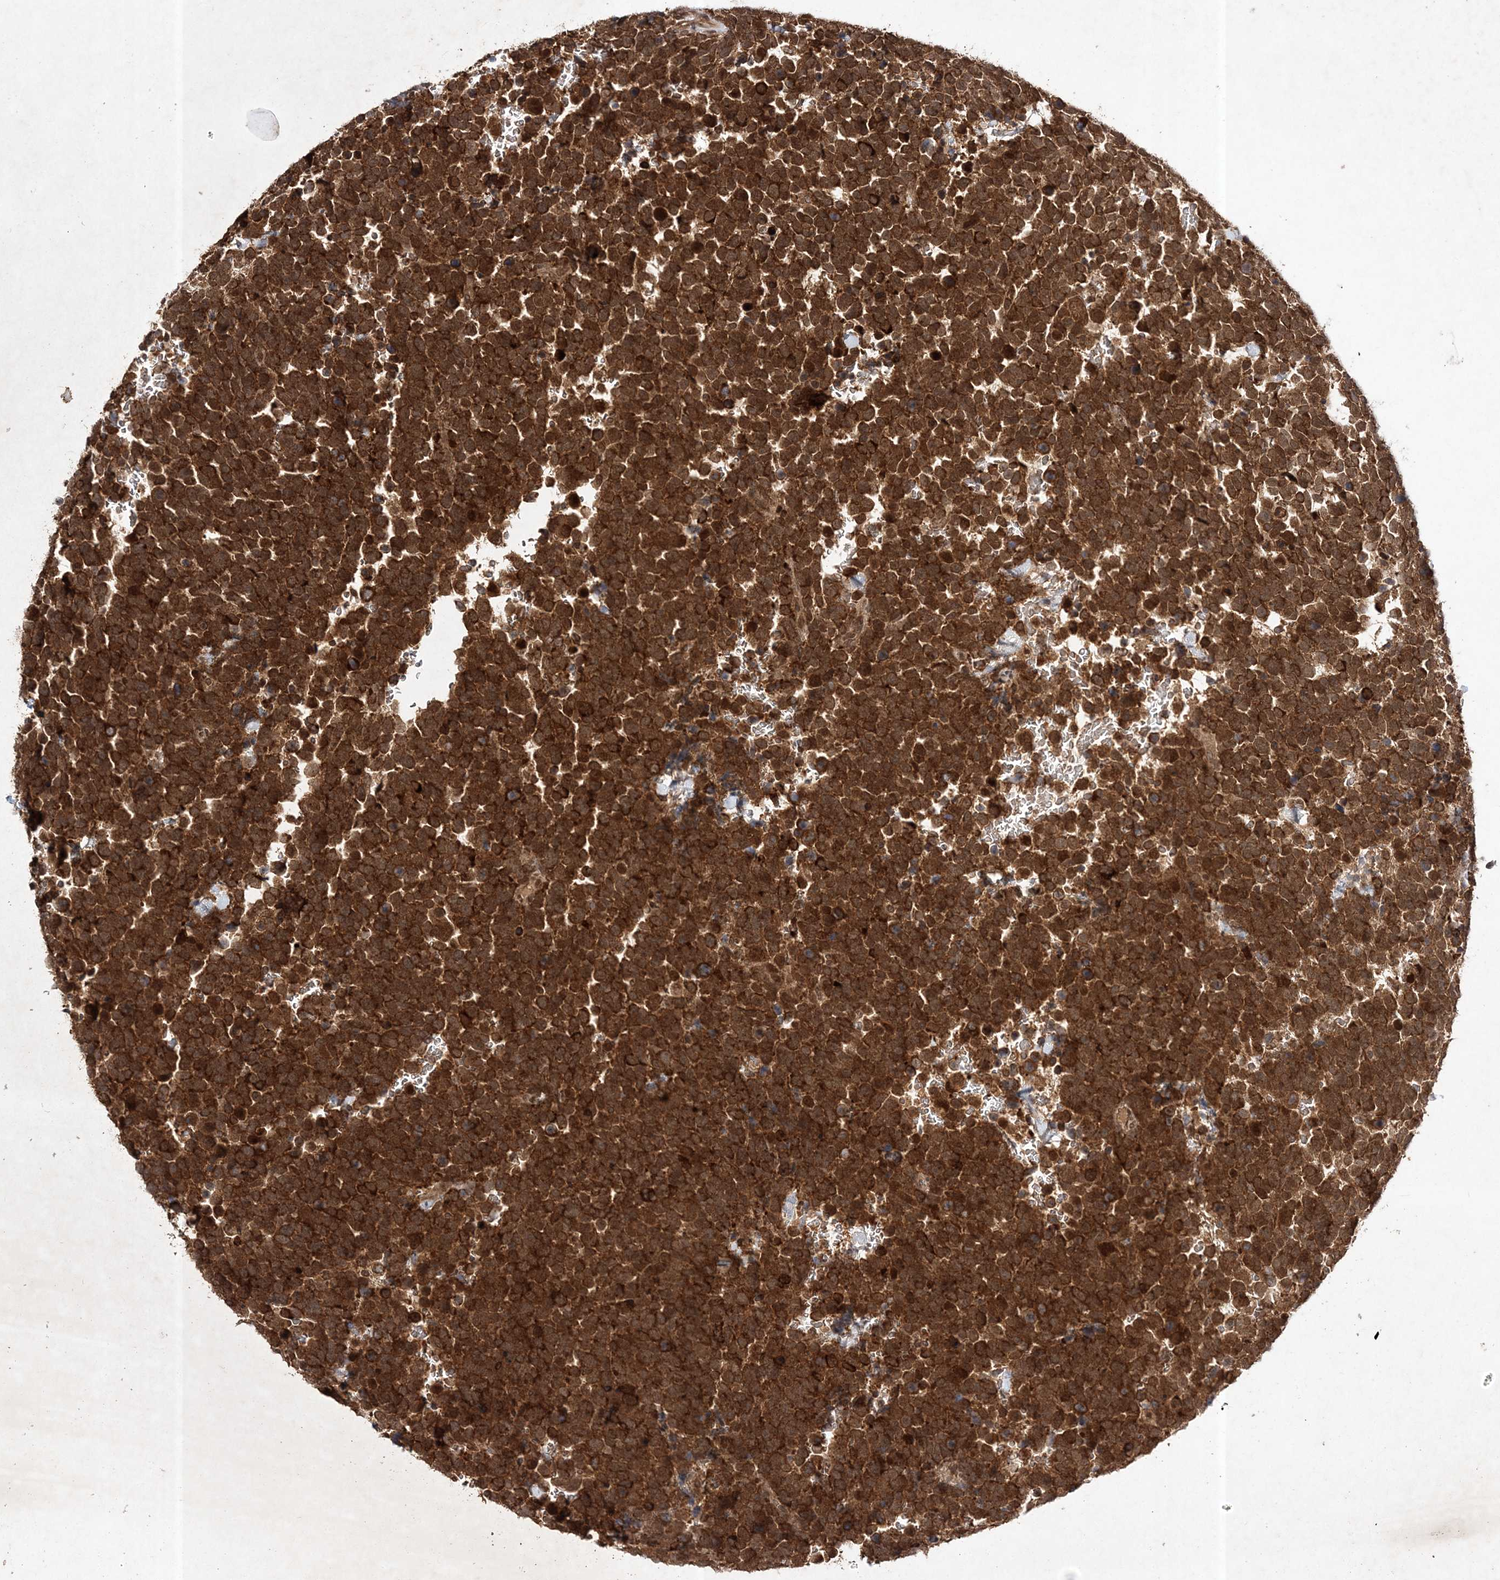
{"staining": {"intensity": "strong", "quantity": ">75%", "location": "cytoplasmic/membranous"}, "tissue": "urothelial cancer", "cell_type": "Tumor cells", "image_type": "cancer", "snomed": [{"axis": "morphology", "description": "Urothelial carcinoma, High grade"}, {"axis": "topography", "description": "Urinary bladder"}], "caption": "A photomicrograph of urothelial cancer stained for a protein shows strong cytoplasmic/membranous brown staining in tumor cells.", "gene": "NIF3L1", "patient": {"sex": "female", "age": 82}}